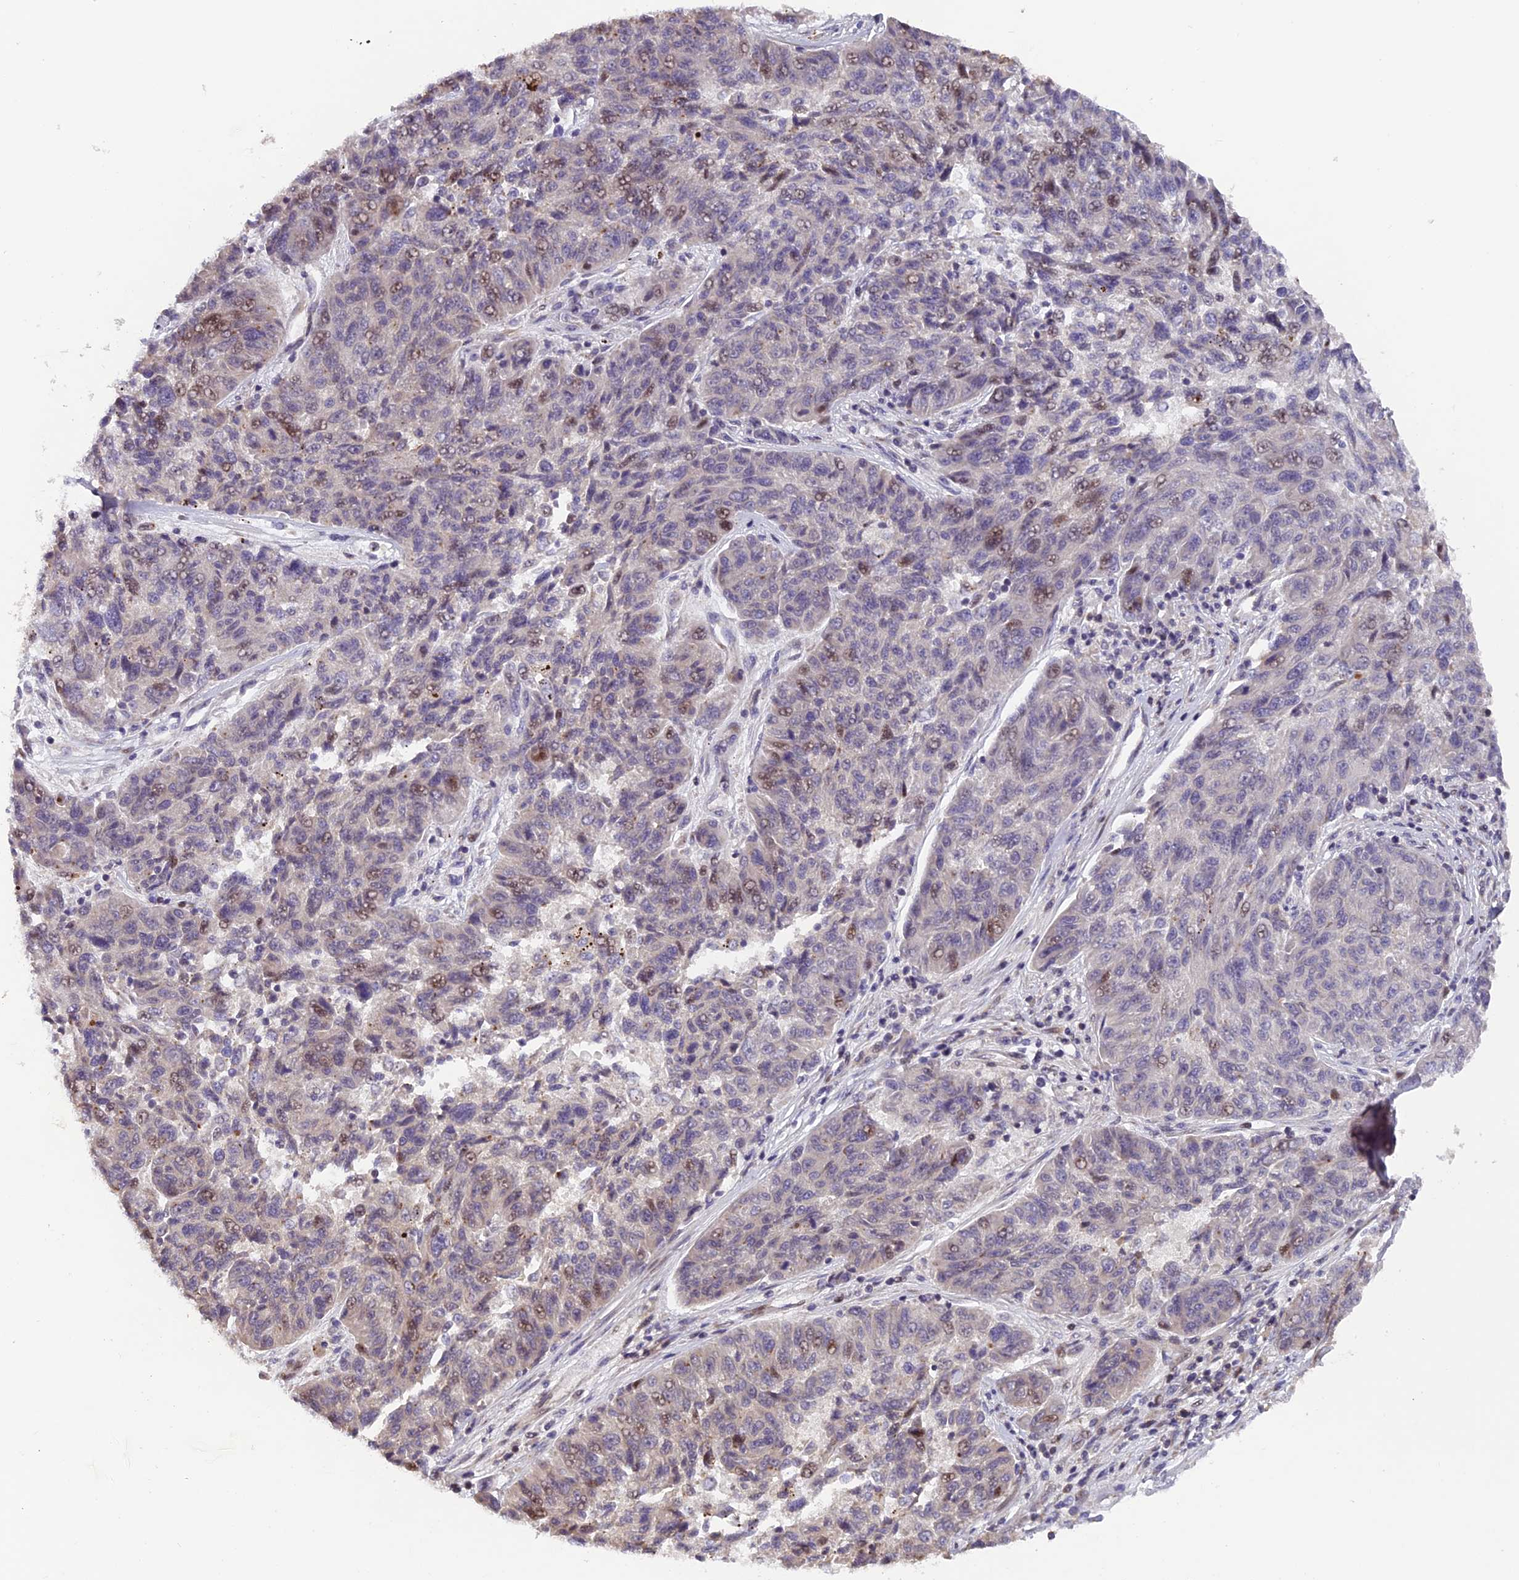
{"staining": {"intensity": "moderate", "quantity": "<25%", "location": "nuclear"}, "tissue": "melanoma", "cell_type": "Tumor cells", "image_type": "cancer", "snomed": [{"axis": "morphology", "description": "Malignant melanoma, NOS"}, {"axis": "topography", "description": "Skin"}], "caption": "The micrograph exhibits immunohistochemical staining of malignant melanoma. There is moderate nuclear staining is seen in about <25% of tumor cells.", "gene": "RAB28", "patient": {"sex": "male", "age": 53}}